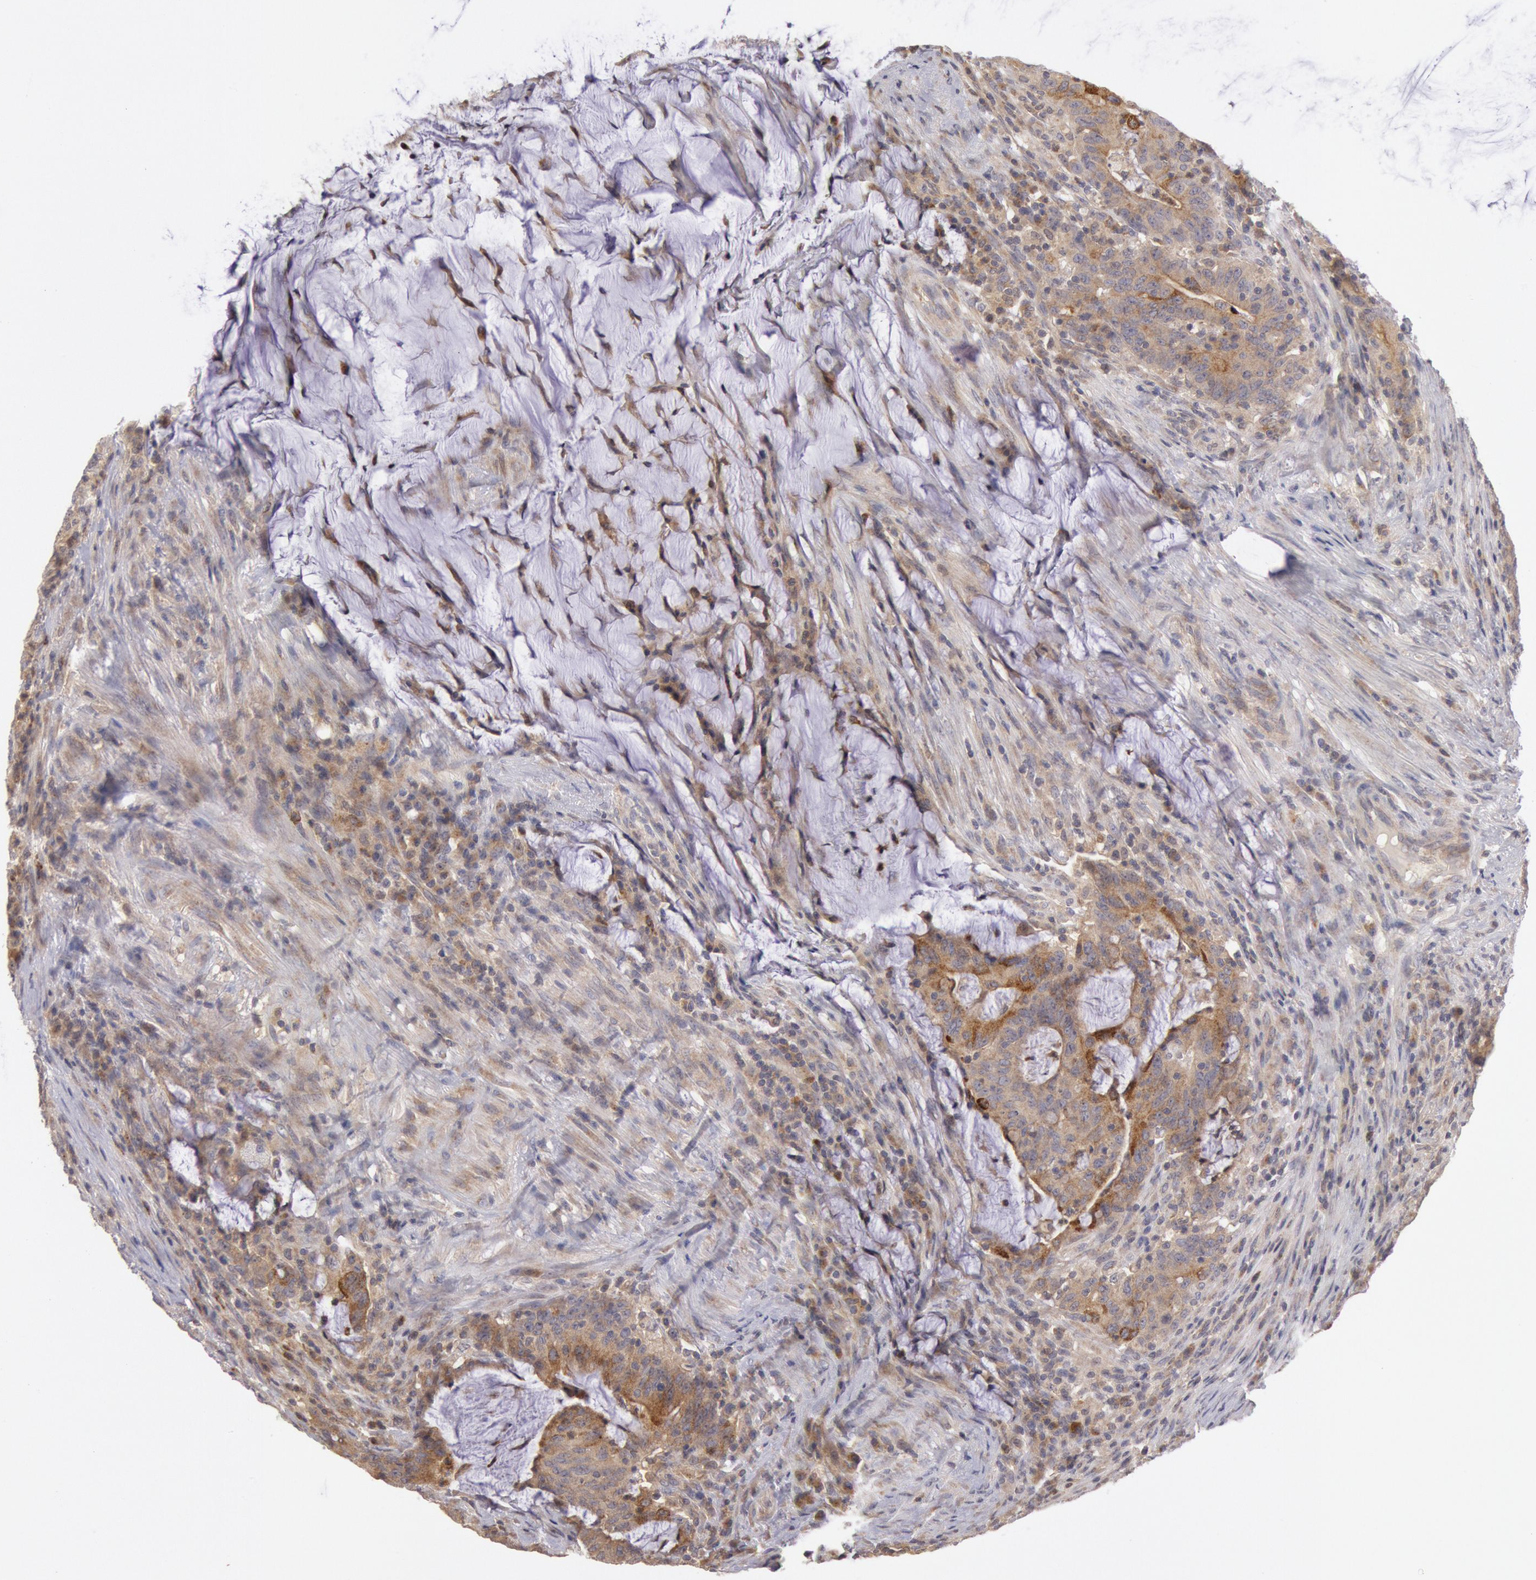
{"staining": {"intensity": "moderate", "quantity": ">75%", "location": "cytoplasmic/membranous"}, "tissue": "colorectal cancer", "cell_type": "Tumor cells", "image_type": "cancer", "snomed": [{"axis": "morphology", "description": "Adenocarcinoma, NOS"}, {"axis": "topography", "description": "Colon"}], "caption": "An immunohistochemistry (IHC) micrograph of neoplastic tissue is shown. Protein staining in brown labels moderate cytoplasmic/membranous positivity in colorectal adenocarcinoma within tumor cells.", "gene": "PLA2G6", "patient": {"sex": "male", "age": 54}}